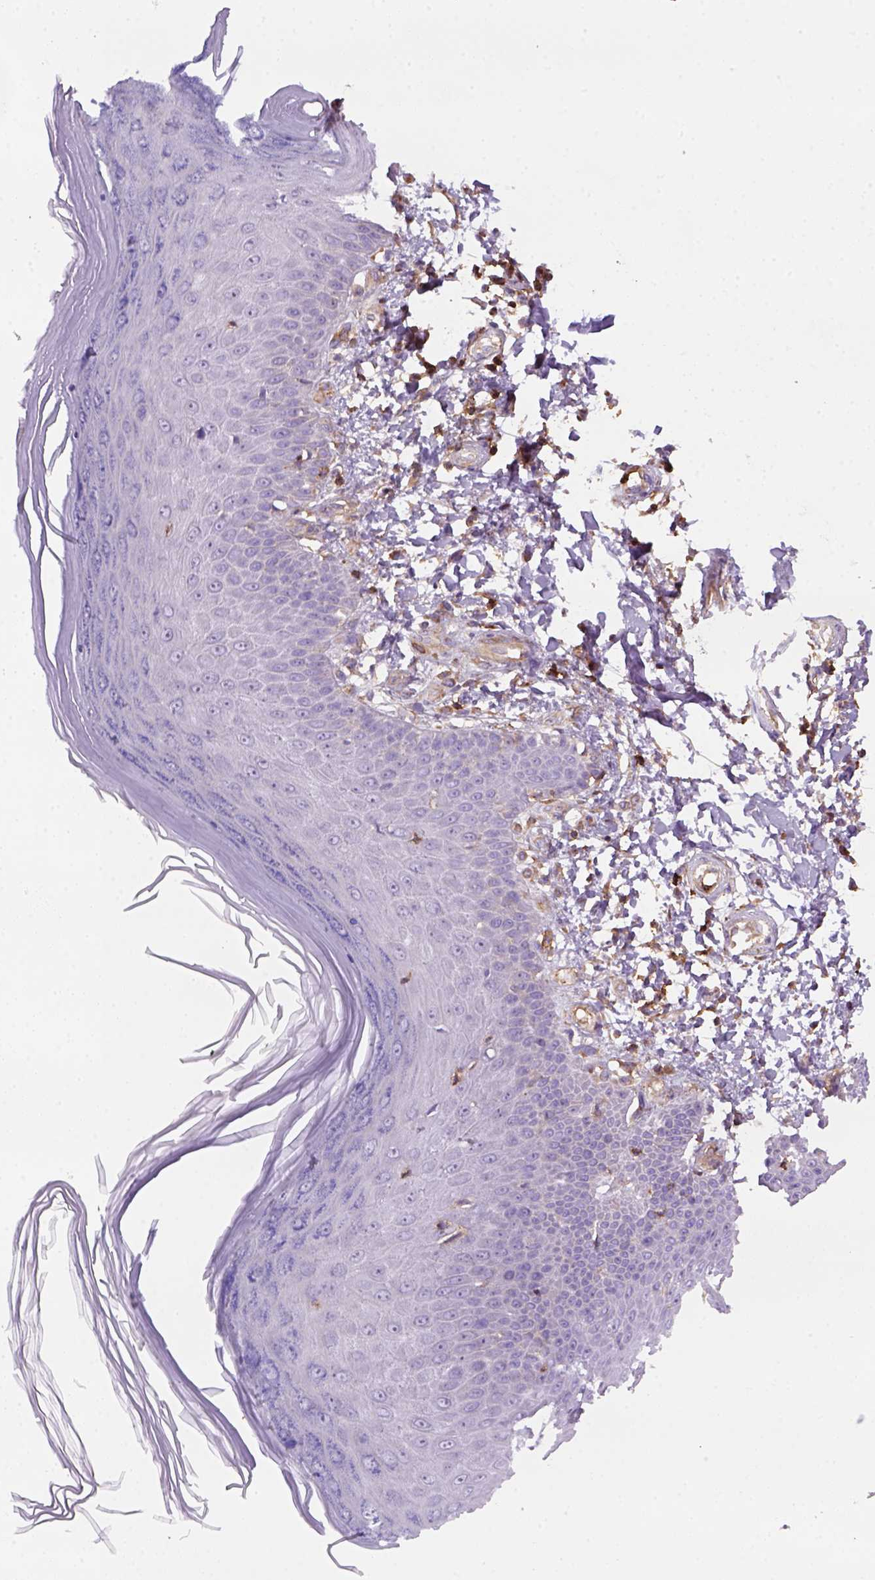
{"staining": {"intensity": "moderate", "quantity": ">75%", "location": "cytoplasmic/membranous"}, "tissue": "skin", "cell_type": "Fibroblasts", "image_type": "normal", "snomed": [{"axis": "morphology", "description": "Normal tissue, NOS"}, {"axis": "topography", "description": "Skin"}], "caption": "Approximately >75% of fibroblasts in normal human skin show moderate cytoplasmic/membranous protein staining as visualized by brown immunohistochemical staining.", "gene": "GPRC5D", "patient": {"sex": "female", "age": 62}}